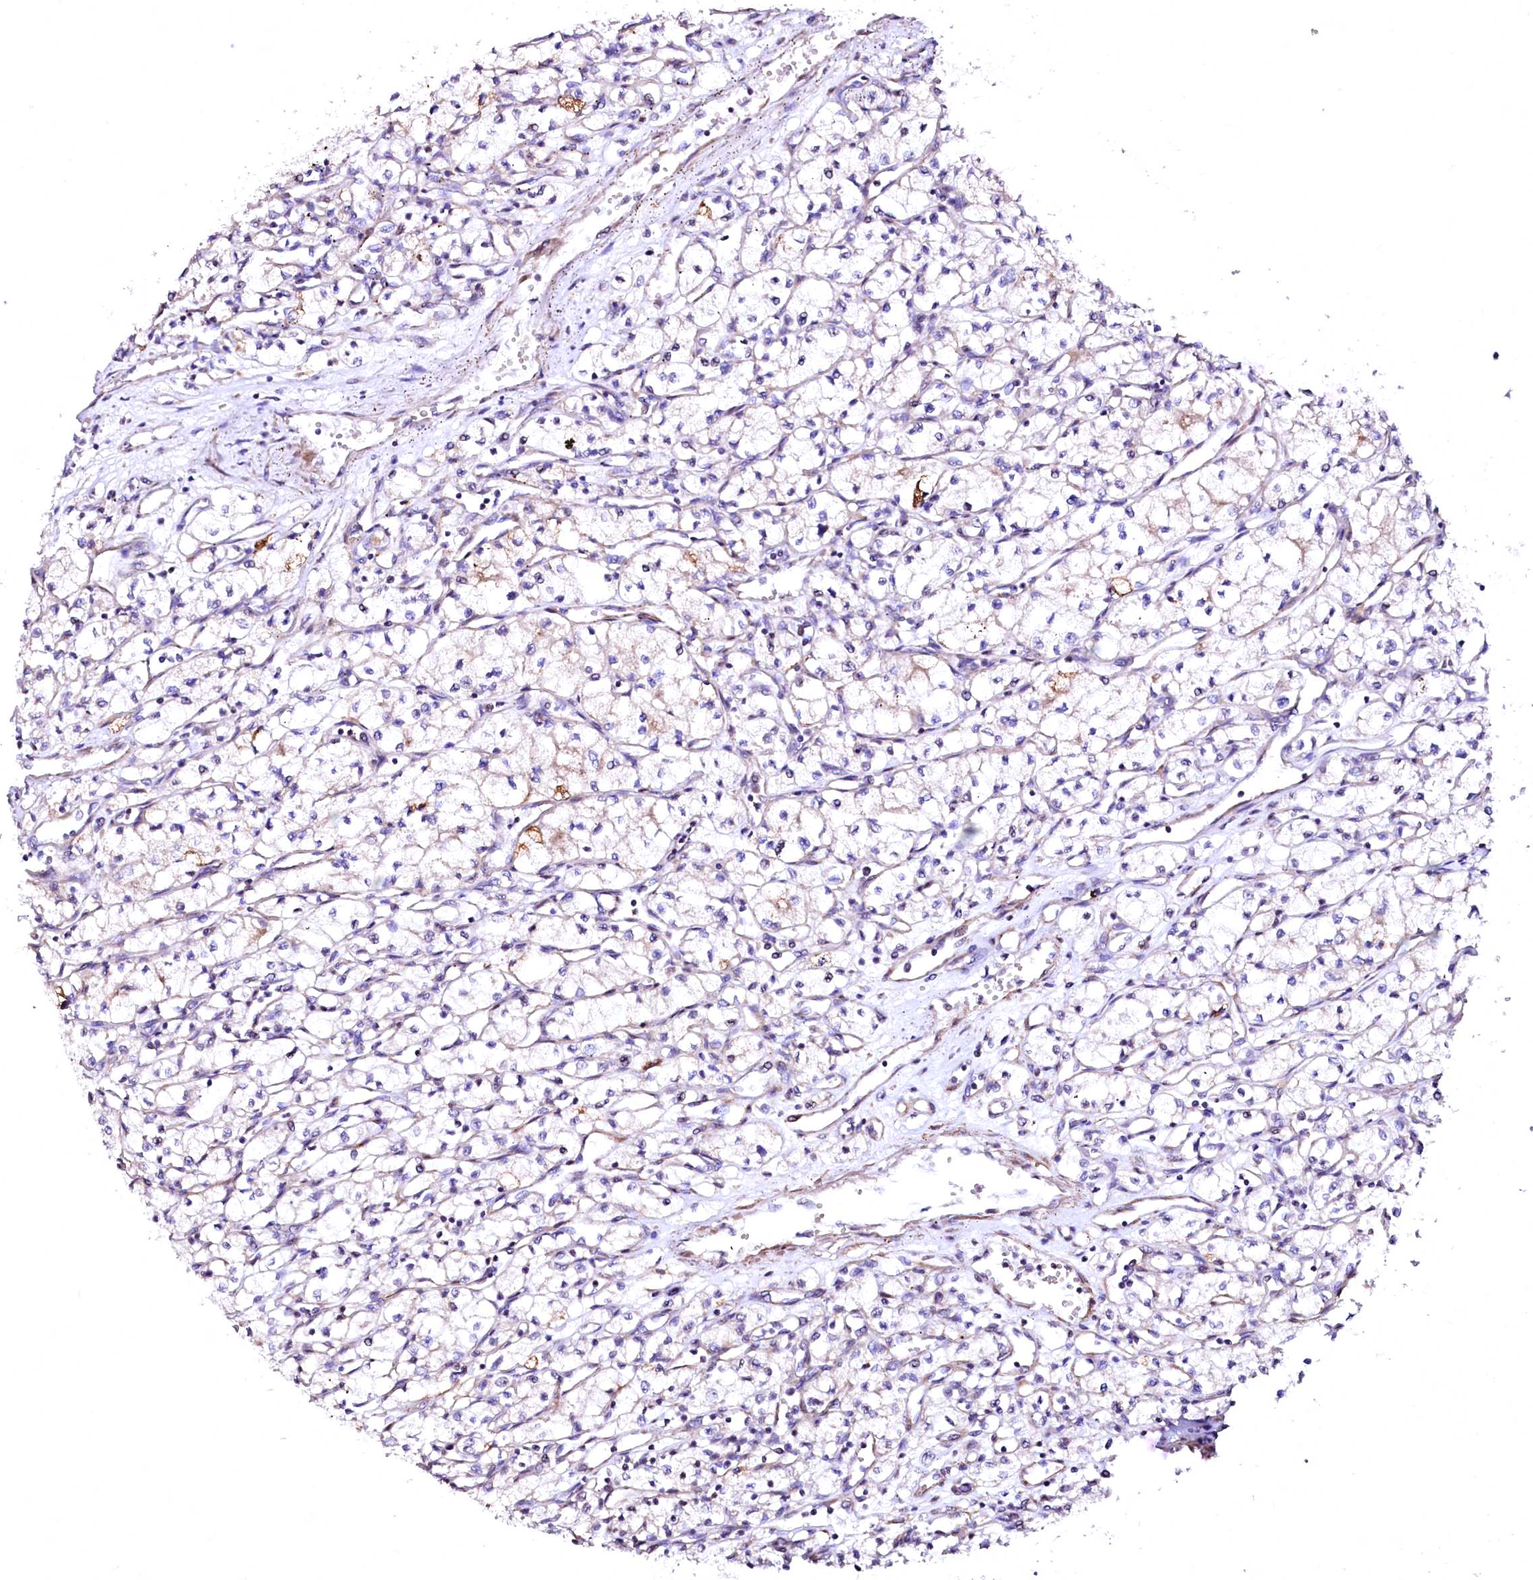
{"staining": {"intensity": "weak", "quantity": "<25%", "location": "cytoplasmic/membranous"}, "tissue": "renal cancer", "cell_type": "Tumor cells", "image_type": "cancer", "snomed": [{"axis": "morphology", "description": "Adenocarcinoma, NOS"}, {"axis": "topography", "description": "Kidney"}], "caption": "The immunohistochemistry photomicrograph has no significant positivity in tumor cells of renal adenocarcinoma tissue.", "gene": "GPR176", "patient": {"sex": "male", "age": 59}}